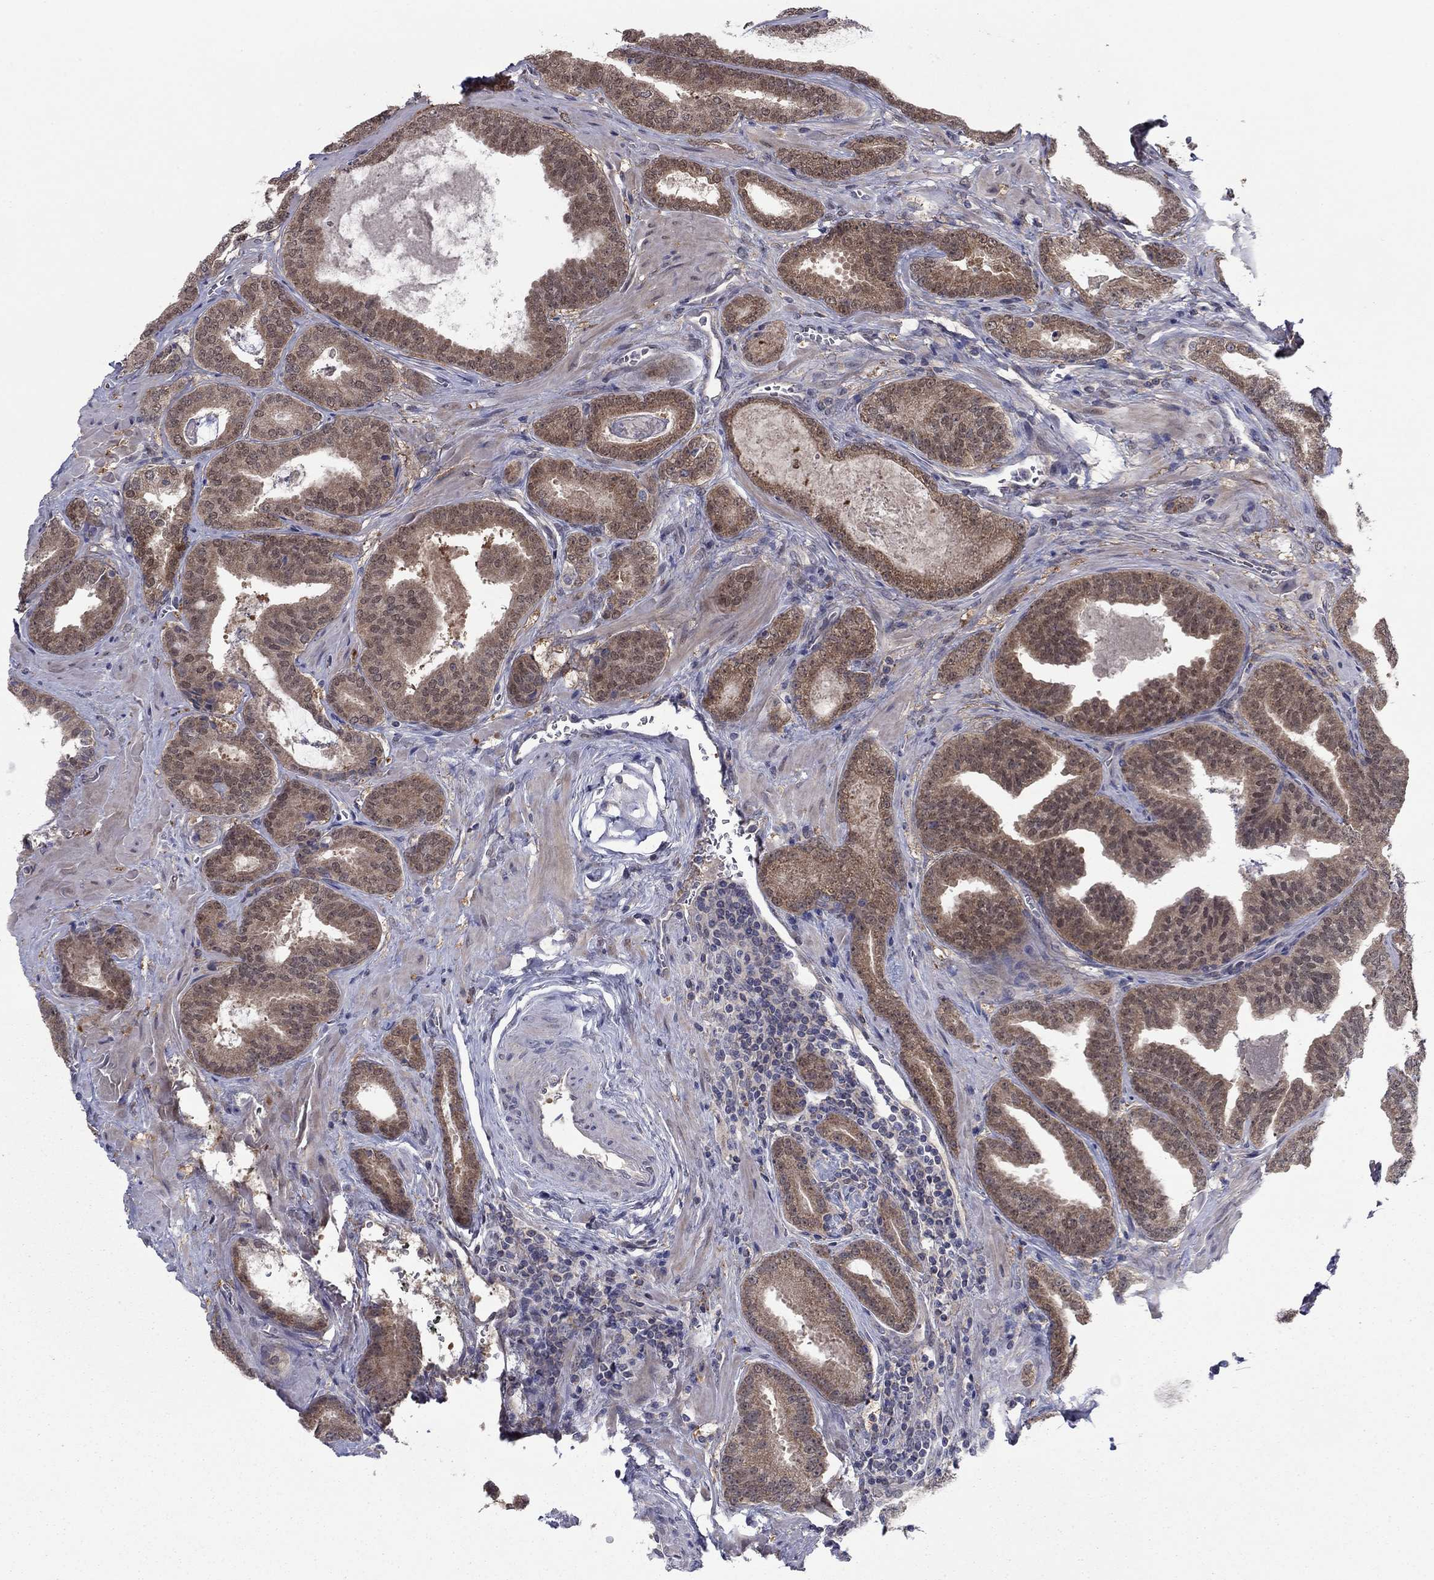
{"staining": {"intensity": "weak", "quantity": "25%-75%", "location": "cytoplasmic/membranous"}, "tissue": "prostate cancer", "cell_type": "Tumor cells", "image_type": "cancer", "snomed": [{"axis": "morphology", "description": "Adenocarcinoma, NOS"}, {"axis": "topography", "description": "Prostate"}], "caption": "Immunohistochemical staining of human adenocarcinoma (prostate) exhibits weak cytoplasmic/membranous protein staining in about 25%-75% of tumor cells.", "gene": "GRHPR", "patient": {"sex": "male", "age": 63}}